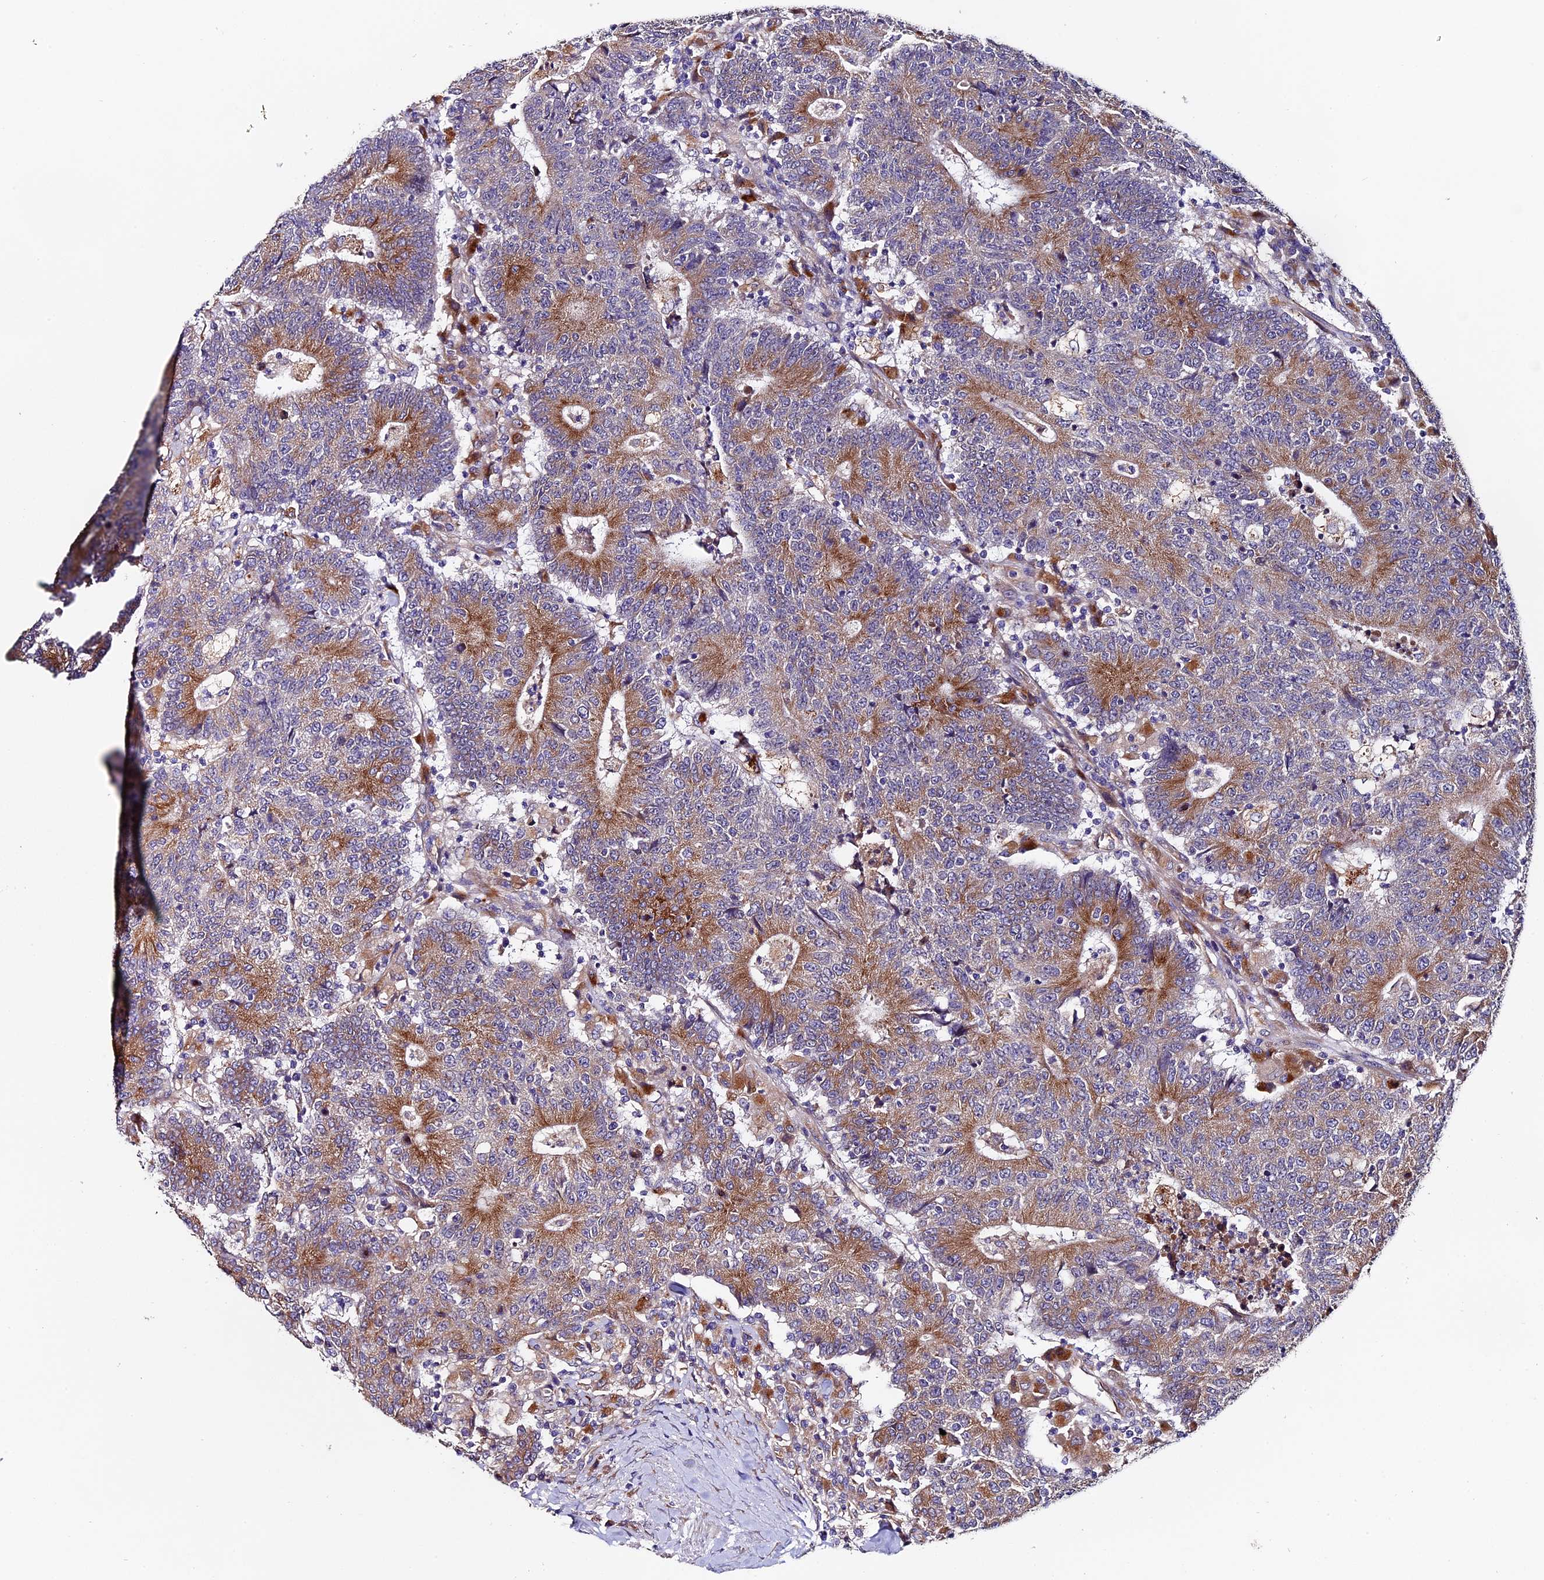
{"staining": {"intensity": "moderate", "quantity": ">75%", "location": "cytoplasmic/membranous"}, "tissue": "colorectal cancer", "cell_type": "Tumor cells", "image_type": "cancer", "snomed": [{"axis": "morphology", "description": "Adenocarcinoma, NOS"}, {"axis": "topography", "description": "Colon"}], "caption": "Human colorectal cancer (adenocarcinoma) stained with a protein marker exhibits moderate staining in tumor cells.", "gene": "CLN5", "patient": {"sex": "female", "age": 75}}